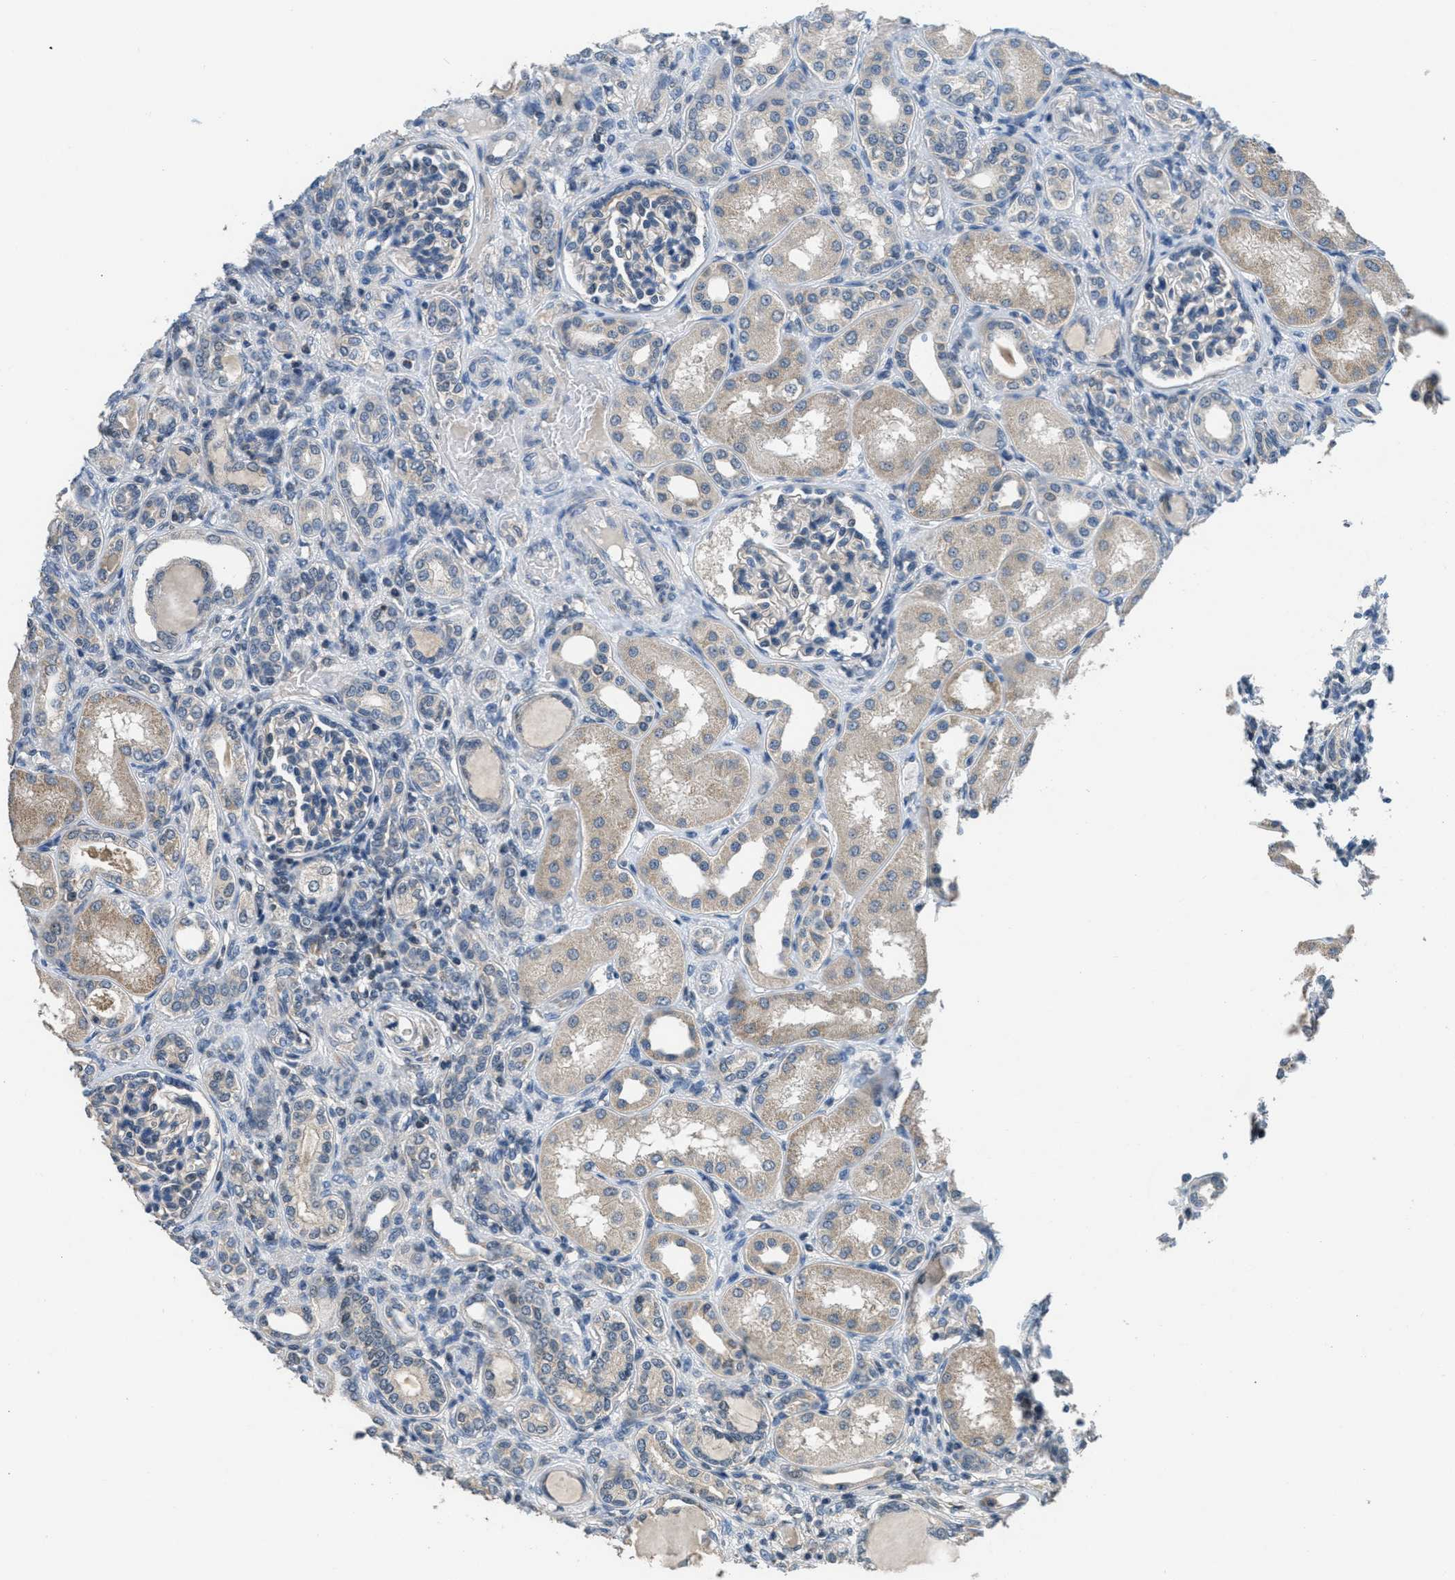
{"staining": {"intensity": "negative", "quantity": "none", "location": "none"}, "tissue": "kidney", "cell_type": "Cells in glomeruli", "image_type": "normal", "snomed": [{"axis": "morphology", "description": "Normal tissue, NOS"}, {"axis": "topography", "description": "Kidney"}], "caption": "The image shows no staining of cells in glomeruli in benign kidney.", "gene": "NAT1", "patient": {"sex": "male", "age": 7}}